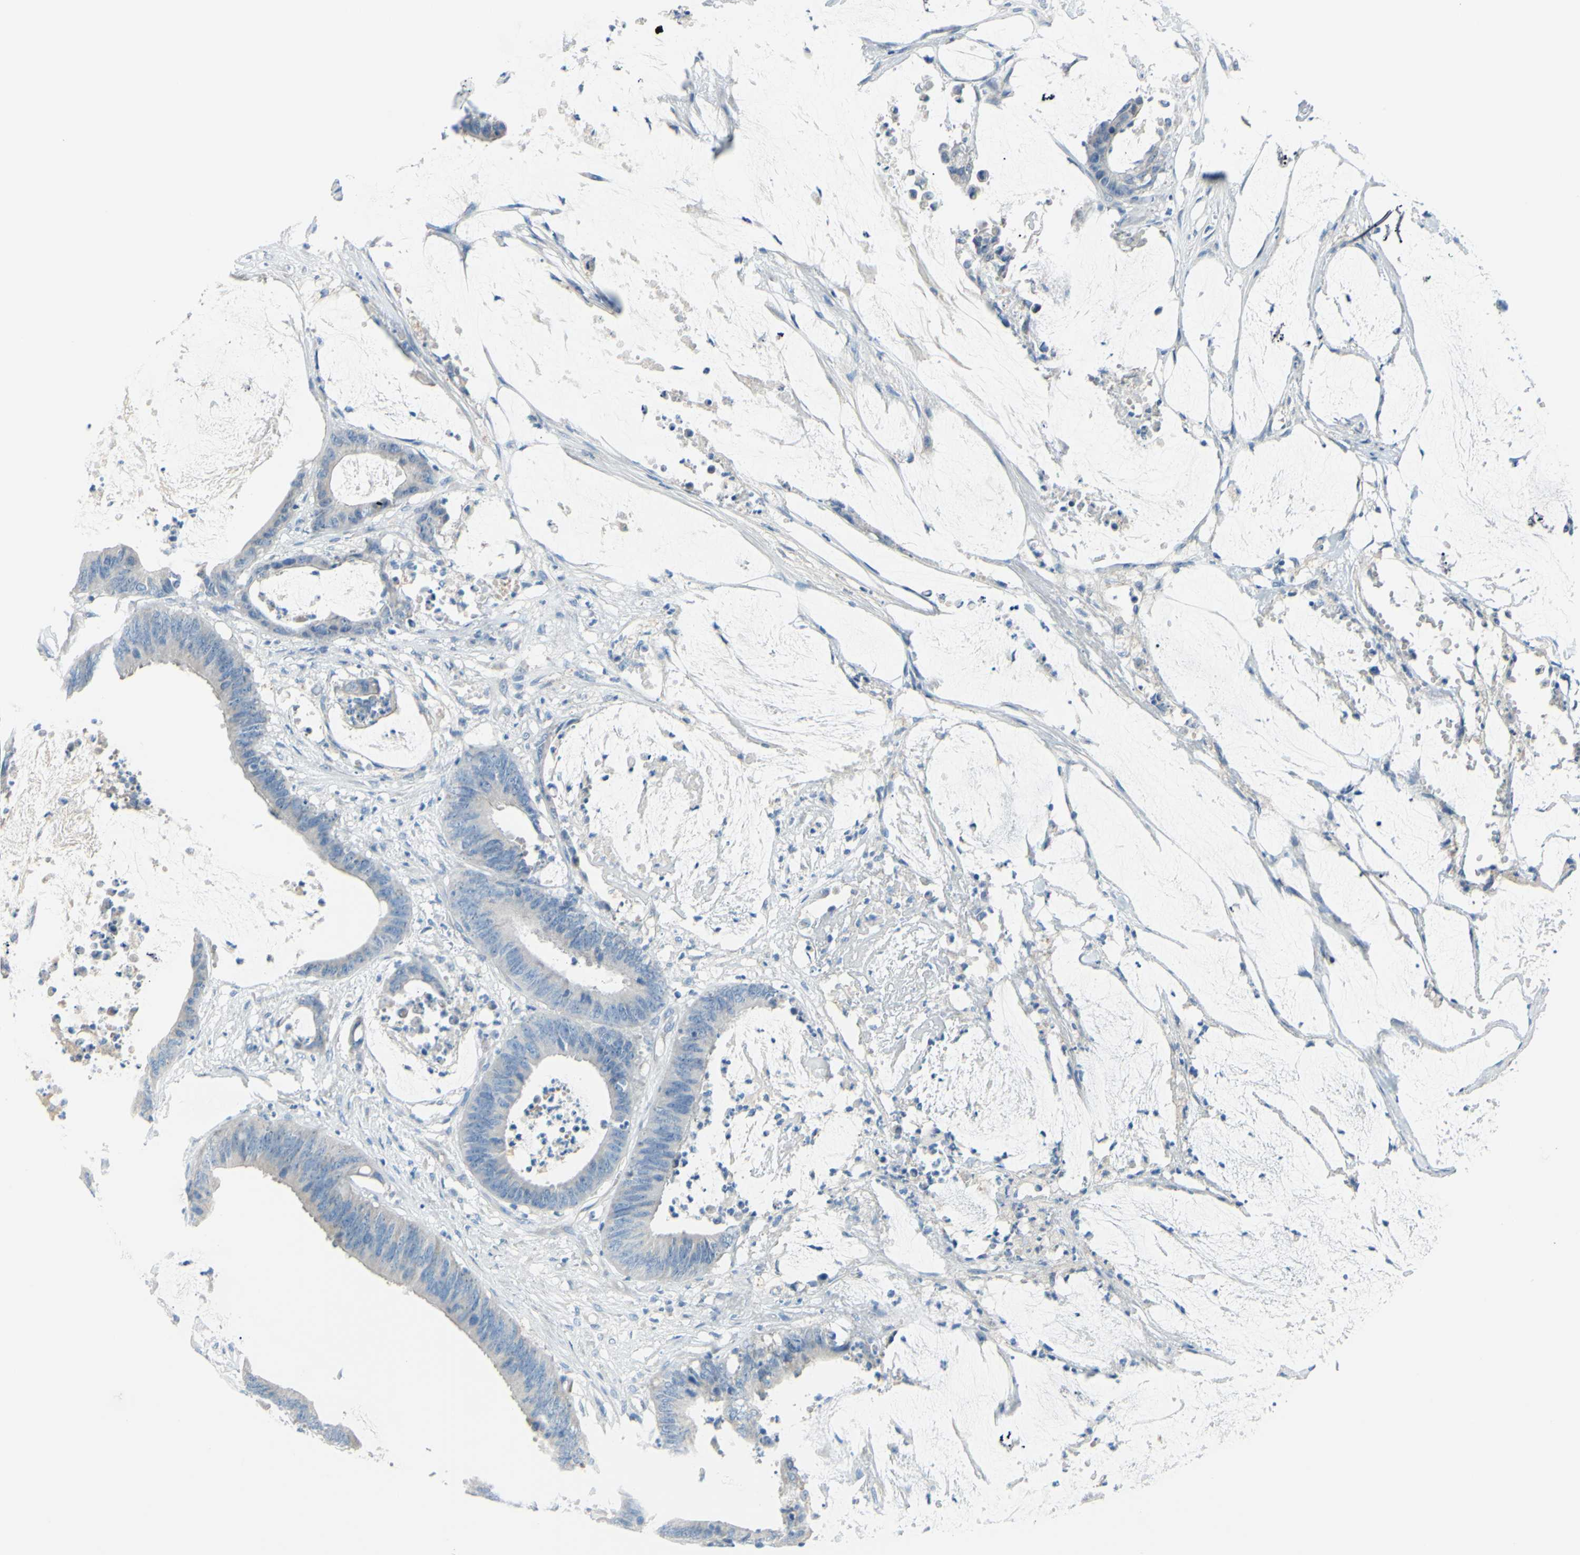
{"staining": {"intensity": "negative", "quantity": "none", "location": "none"}, "tissue": "colorectal cancer", "cell_type": "Tumor cells", "image_type": "cancer", "snomed": [{"axis": "morphology", "description": "Adenocarcinoma, NOS"}, {"axis": "topography", "description": "Rectum"}], "caption": "Colorectal adenocarcinoma was stained to show a protein in brown. There is no significant expression in tumor cells. (Stains: DAB (3,3'-diaminobenzidine) IHC with hematoxylin counter stain, Microscopy: brightfield microscopy at high magnification).", "gene": "SLC1A2", "patient": {"sex": "female", "age": 66}}